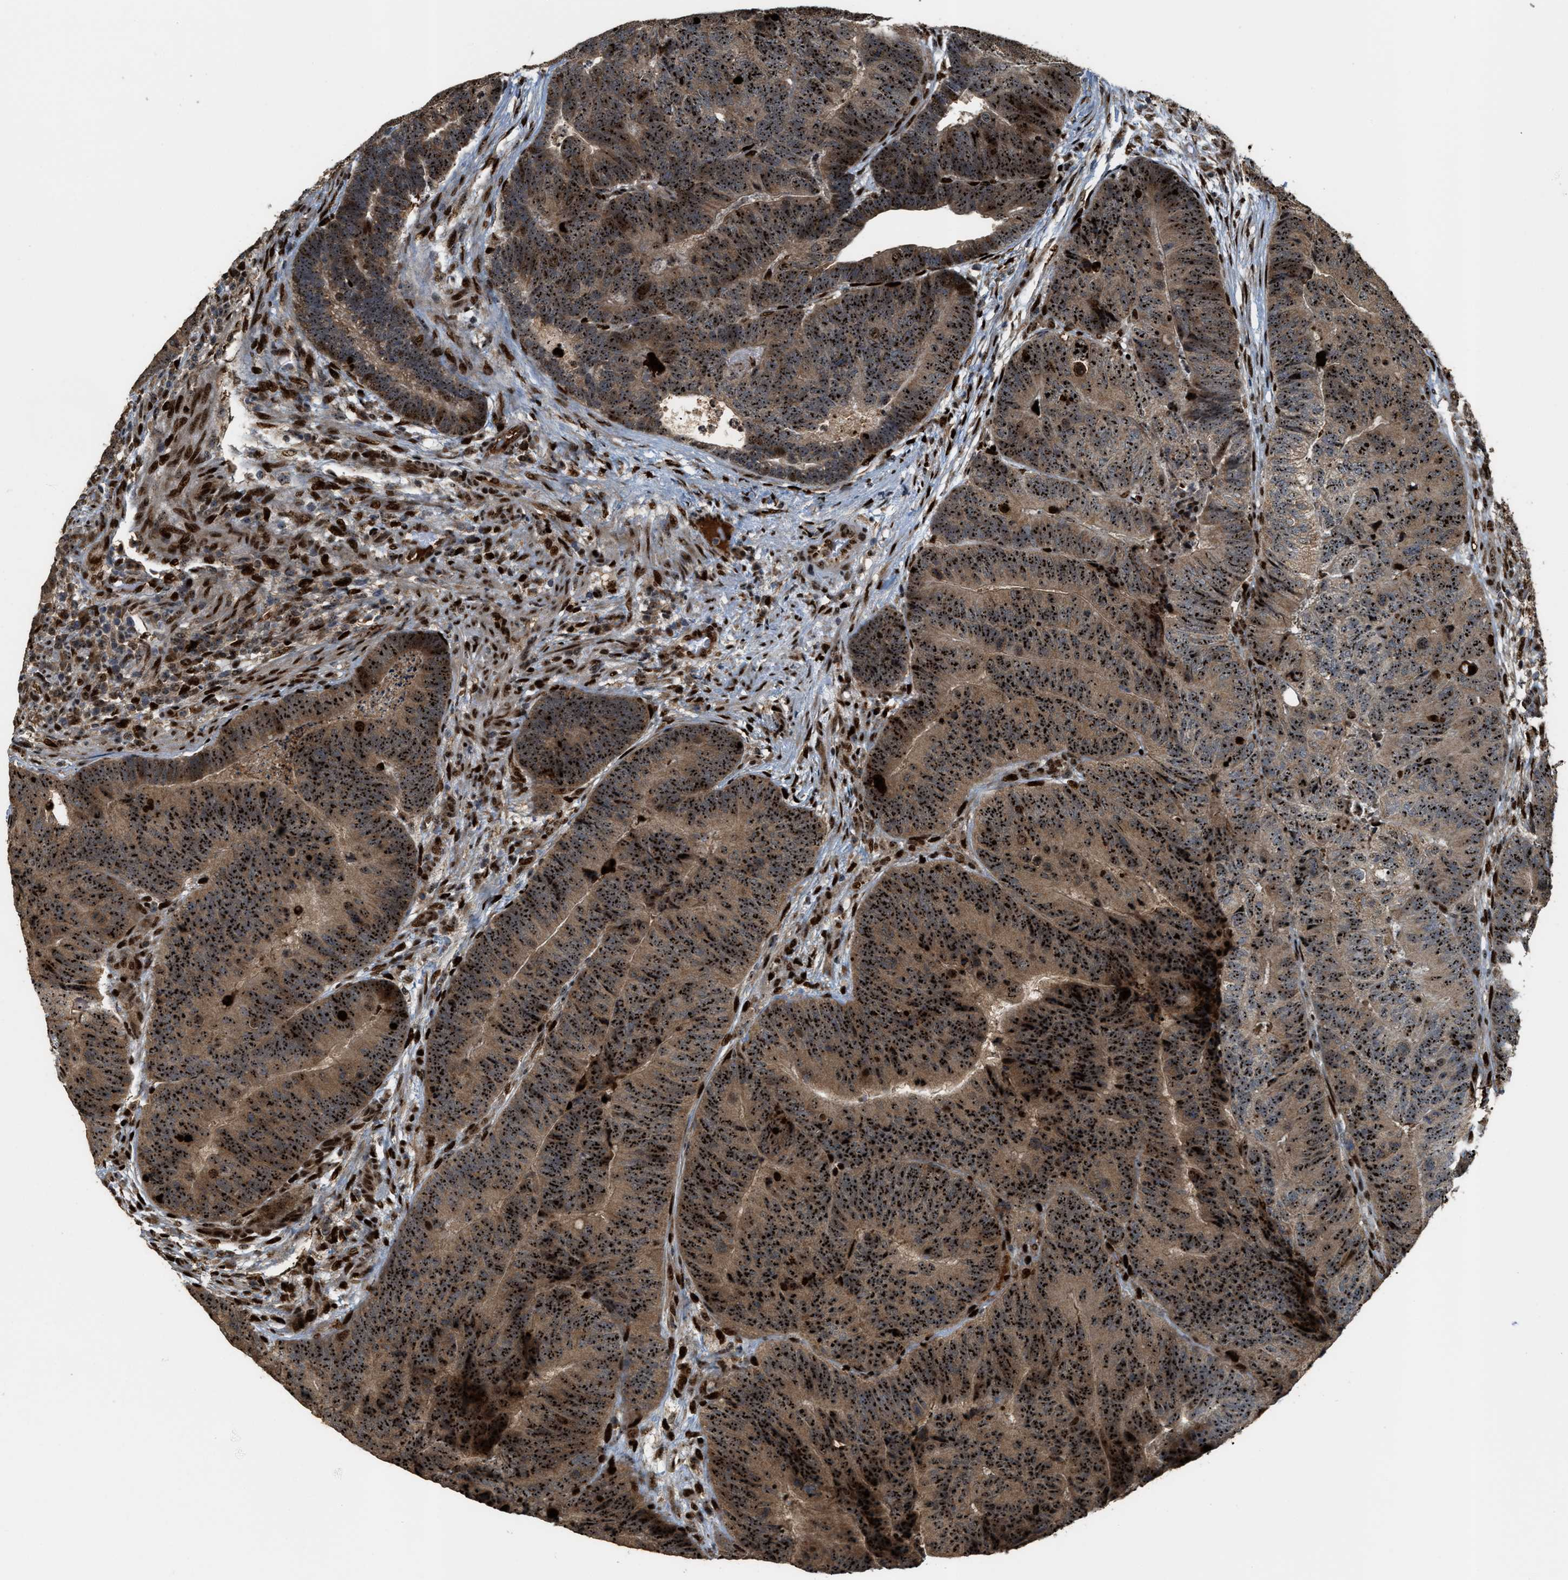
{"staining": {"intensity": "strong", "quantity": ">75%", "location": "cytoplasmic/membranous,nuclear"}, "tissue": "colorectal cancer", "cell_type": "Tumor cells", "image_type": "cancer", "snomed": [{"axis": "morphology", "description": "Adenocarcinoma, NOS"}, {"axis": "topography", "description": "Colon"}], "caption": "A high amount of strong cytoplasmic/membranous and nuclear positivity is identified in approximately >75% of tumor cells in colorectal adenocarcinoma tissue.", "gene": "ZNF687", "patient": {"sex": "female", "age": 67}}